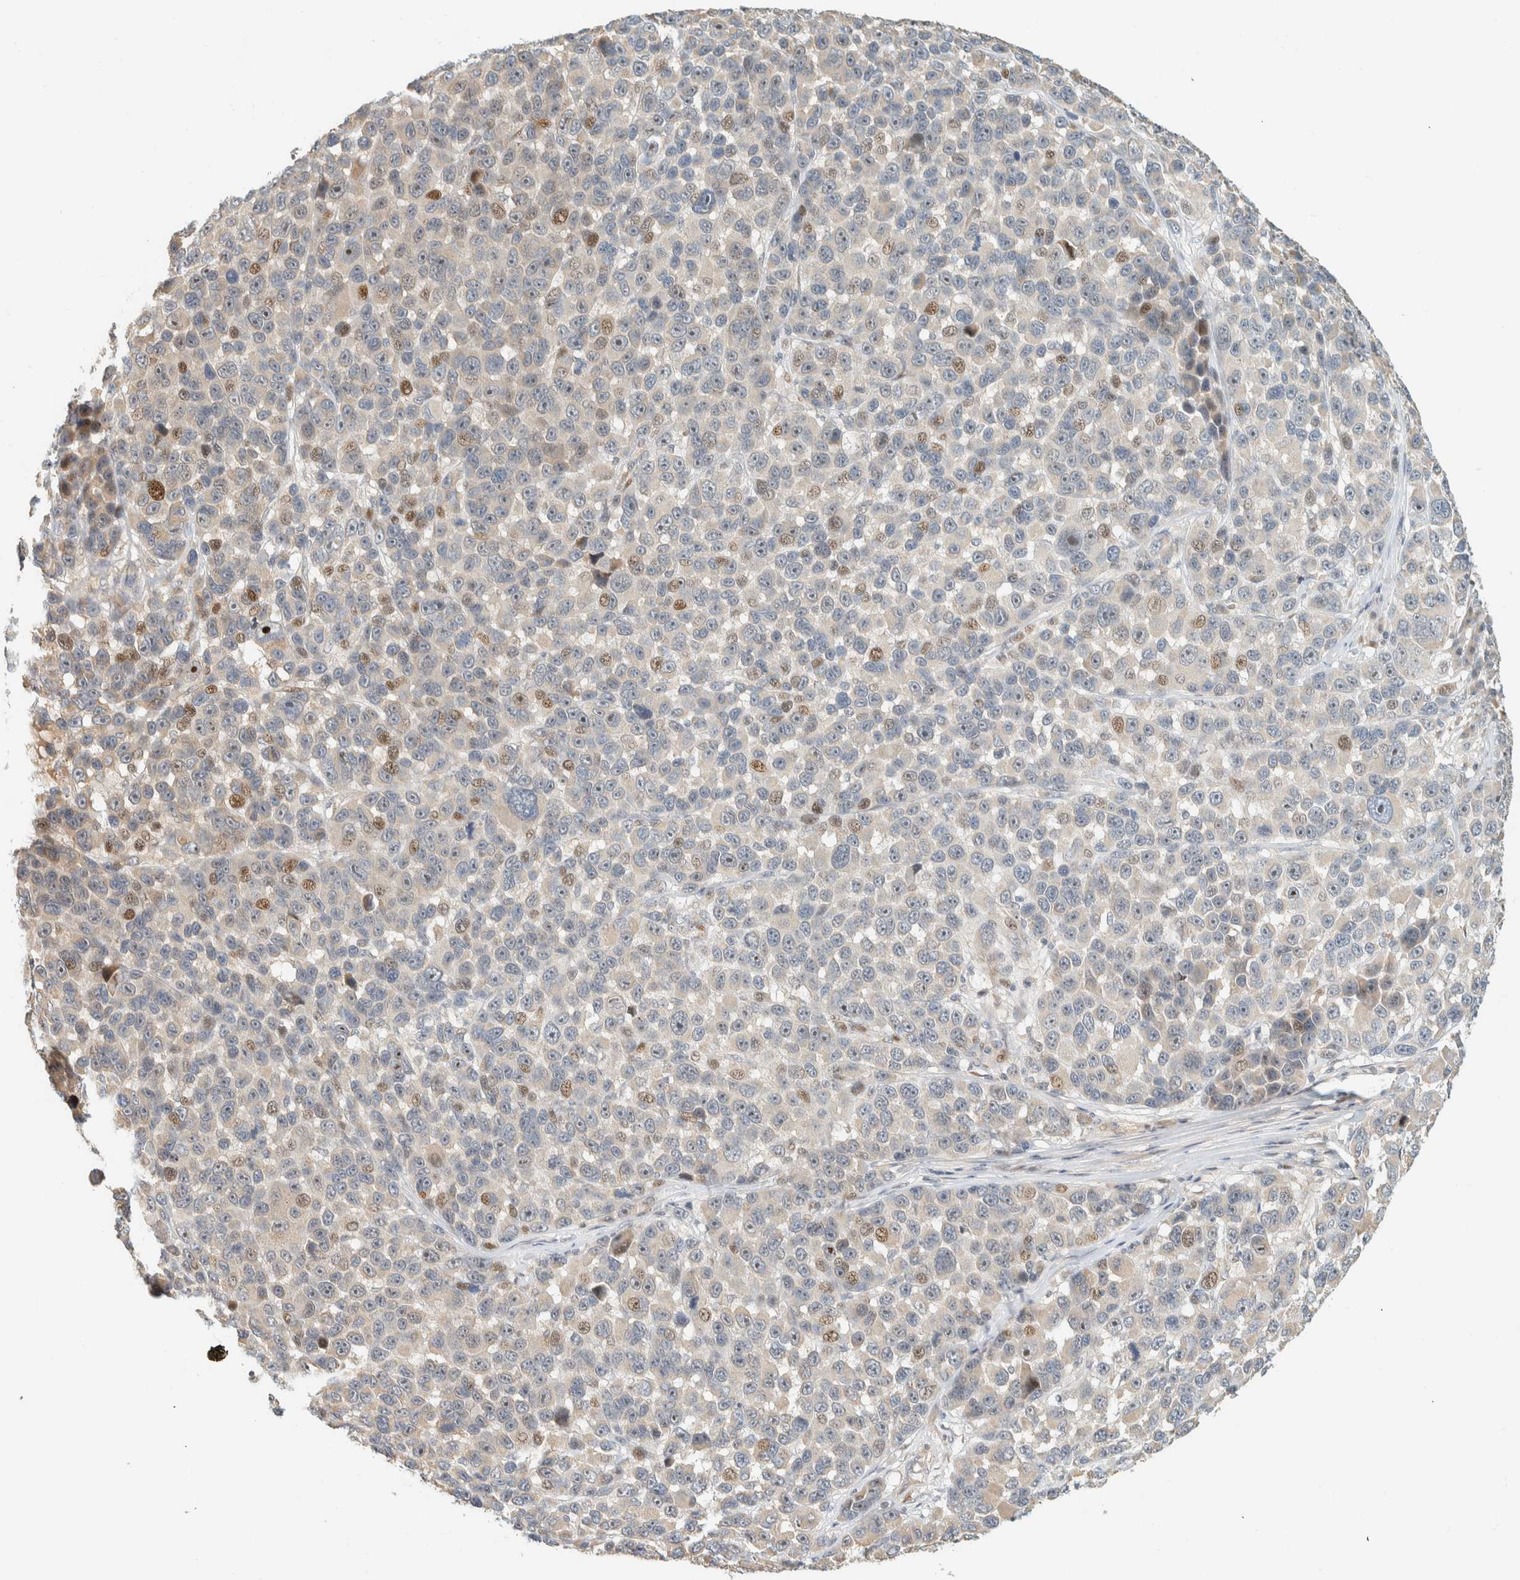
{"staining": {"intensity": "moderate", "quantity": "<25%", "location": "nuclear"}, "tissue": "melanoma", "cell_type": "Tumor cells", "image_type": "cancer", "snomed": [{"axis": "morphology", "description": "Malignant melanoma, NOS"}, {"axis": "topography", "description": "Skin"}], "caption": "A brown stain shows moderate nuclear staining of a protein in melanoma tumor cells.", "gene": "CCDC171", "patient": {"sex": "male", "age": 53}}